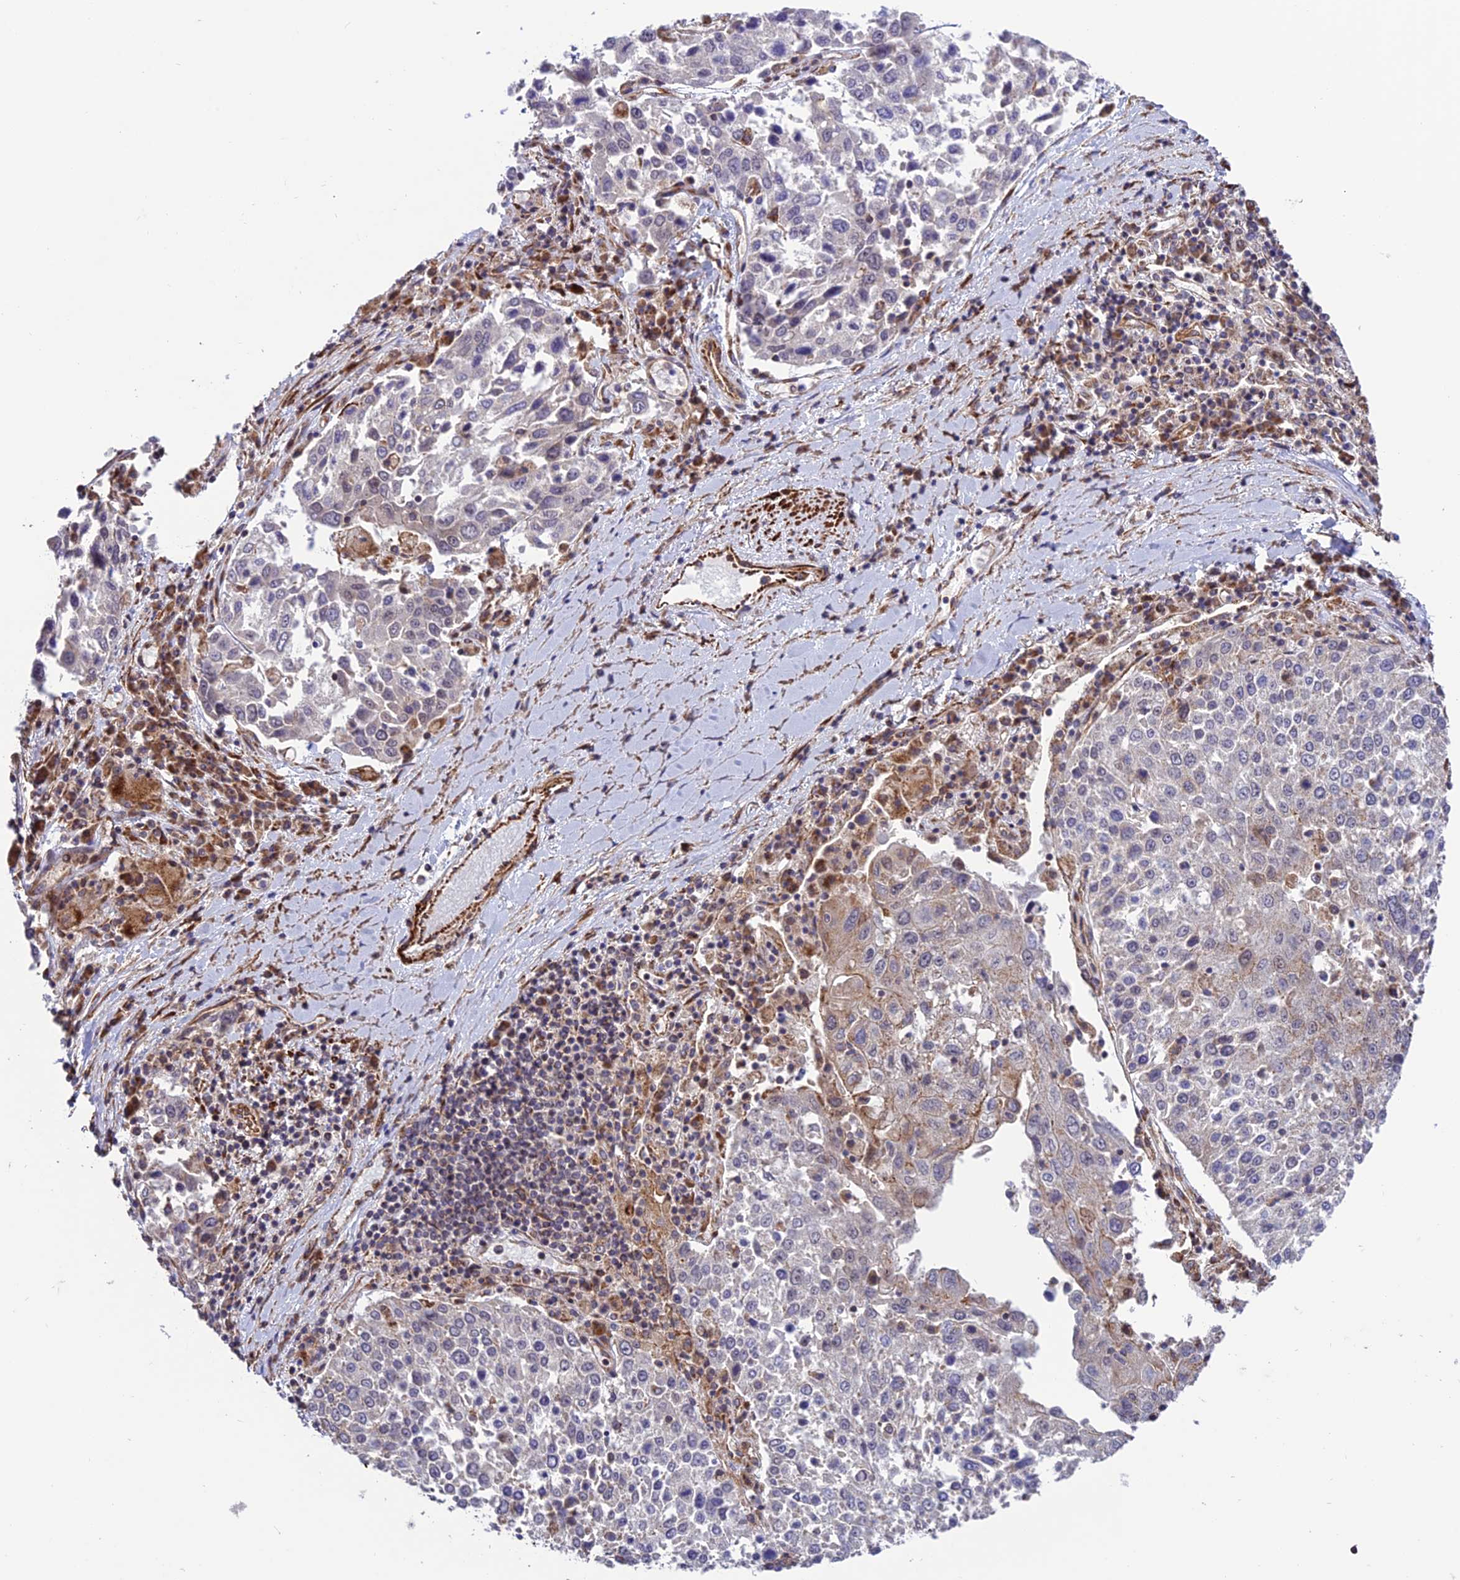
{"staining": {"intensity": "weak", "quantity": "<25%", "location": "cytoplasmic/membranous"}, "tissue": "lung cancer", "cell_type": "Tumor cells", "image_type": "cancer", "snomed": [{"axis": "morphology", "description": "Squamous cell carcinoma, NOS"}, {"axis": "topography", "description": "Lung"}], "caption": "Tumor cells are negative for brown protein staining in lung cancer. The staining was performed using DAB to visualize the protein expression in brown, while the nuclei were stained in blue with hematoxylin (Magnification: 20x).", "gene": "TNIP3", "patient": {"sex": "male", "age": 65}}